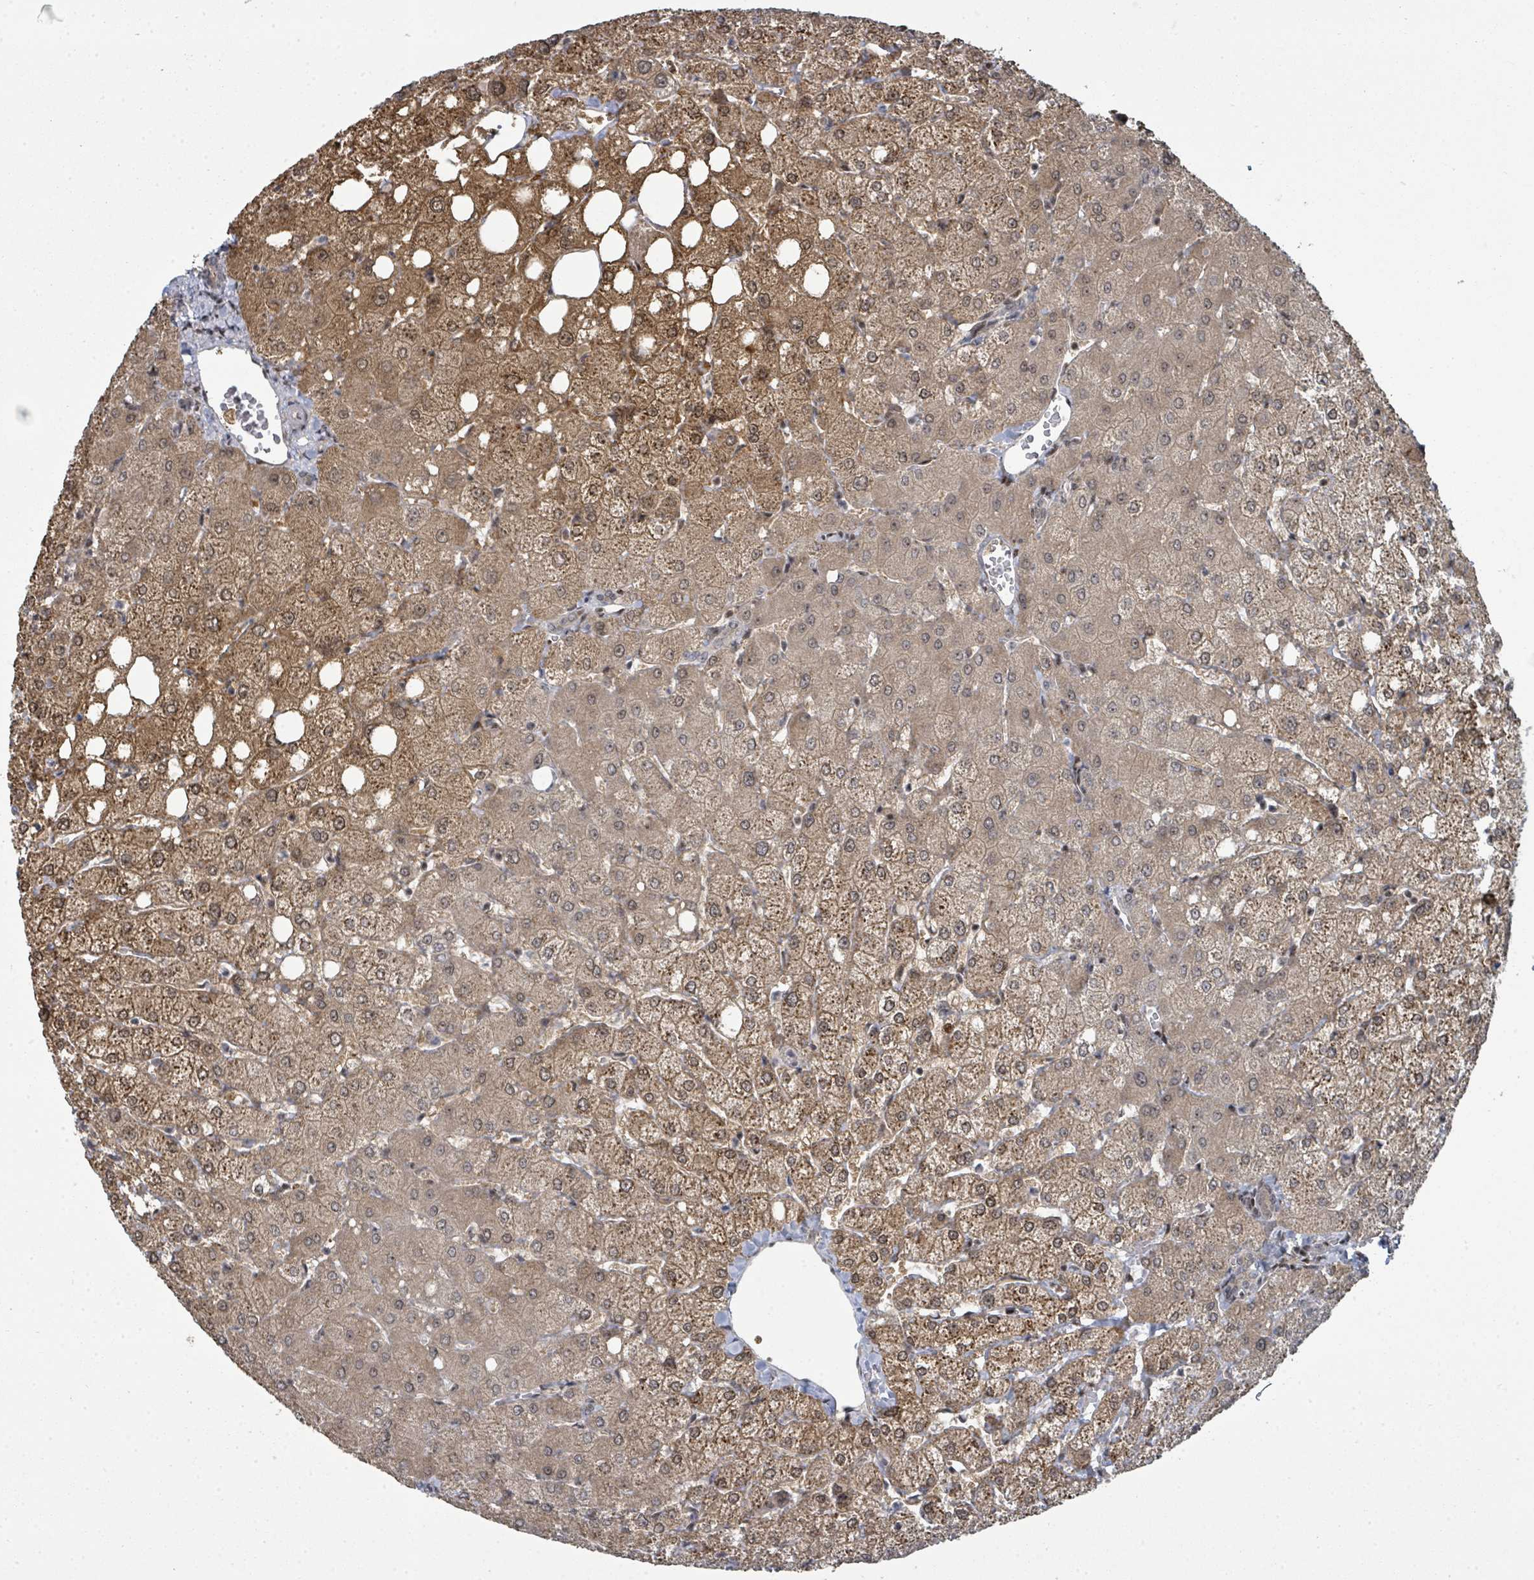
{"staining": {"intensity": "negative", "quantity": "none", "location": "none"}, "tissue": "liver", "cell_type": "Cholangiocytes", "image_type": "normal", "snomed": [{"axis": "morphology", "description": "Normal tissue, NOS"}, {"axis": "topography", "description": "Liver"}], "caption": "An immunohistochemistry (IHC) photomicrograph of normal liver is shown. There is no staining in cholangiocytes of liver.", "gene": "PSMG2", "patient": {"sex": "female", "age": 54}}